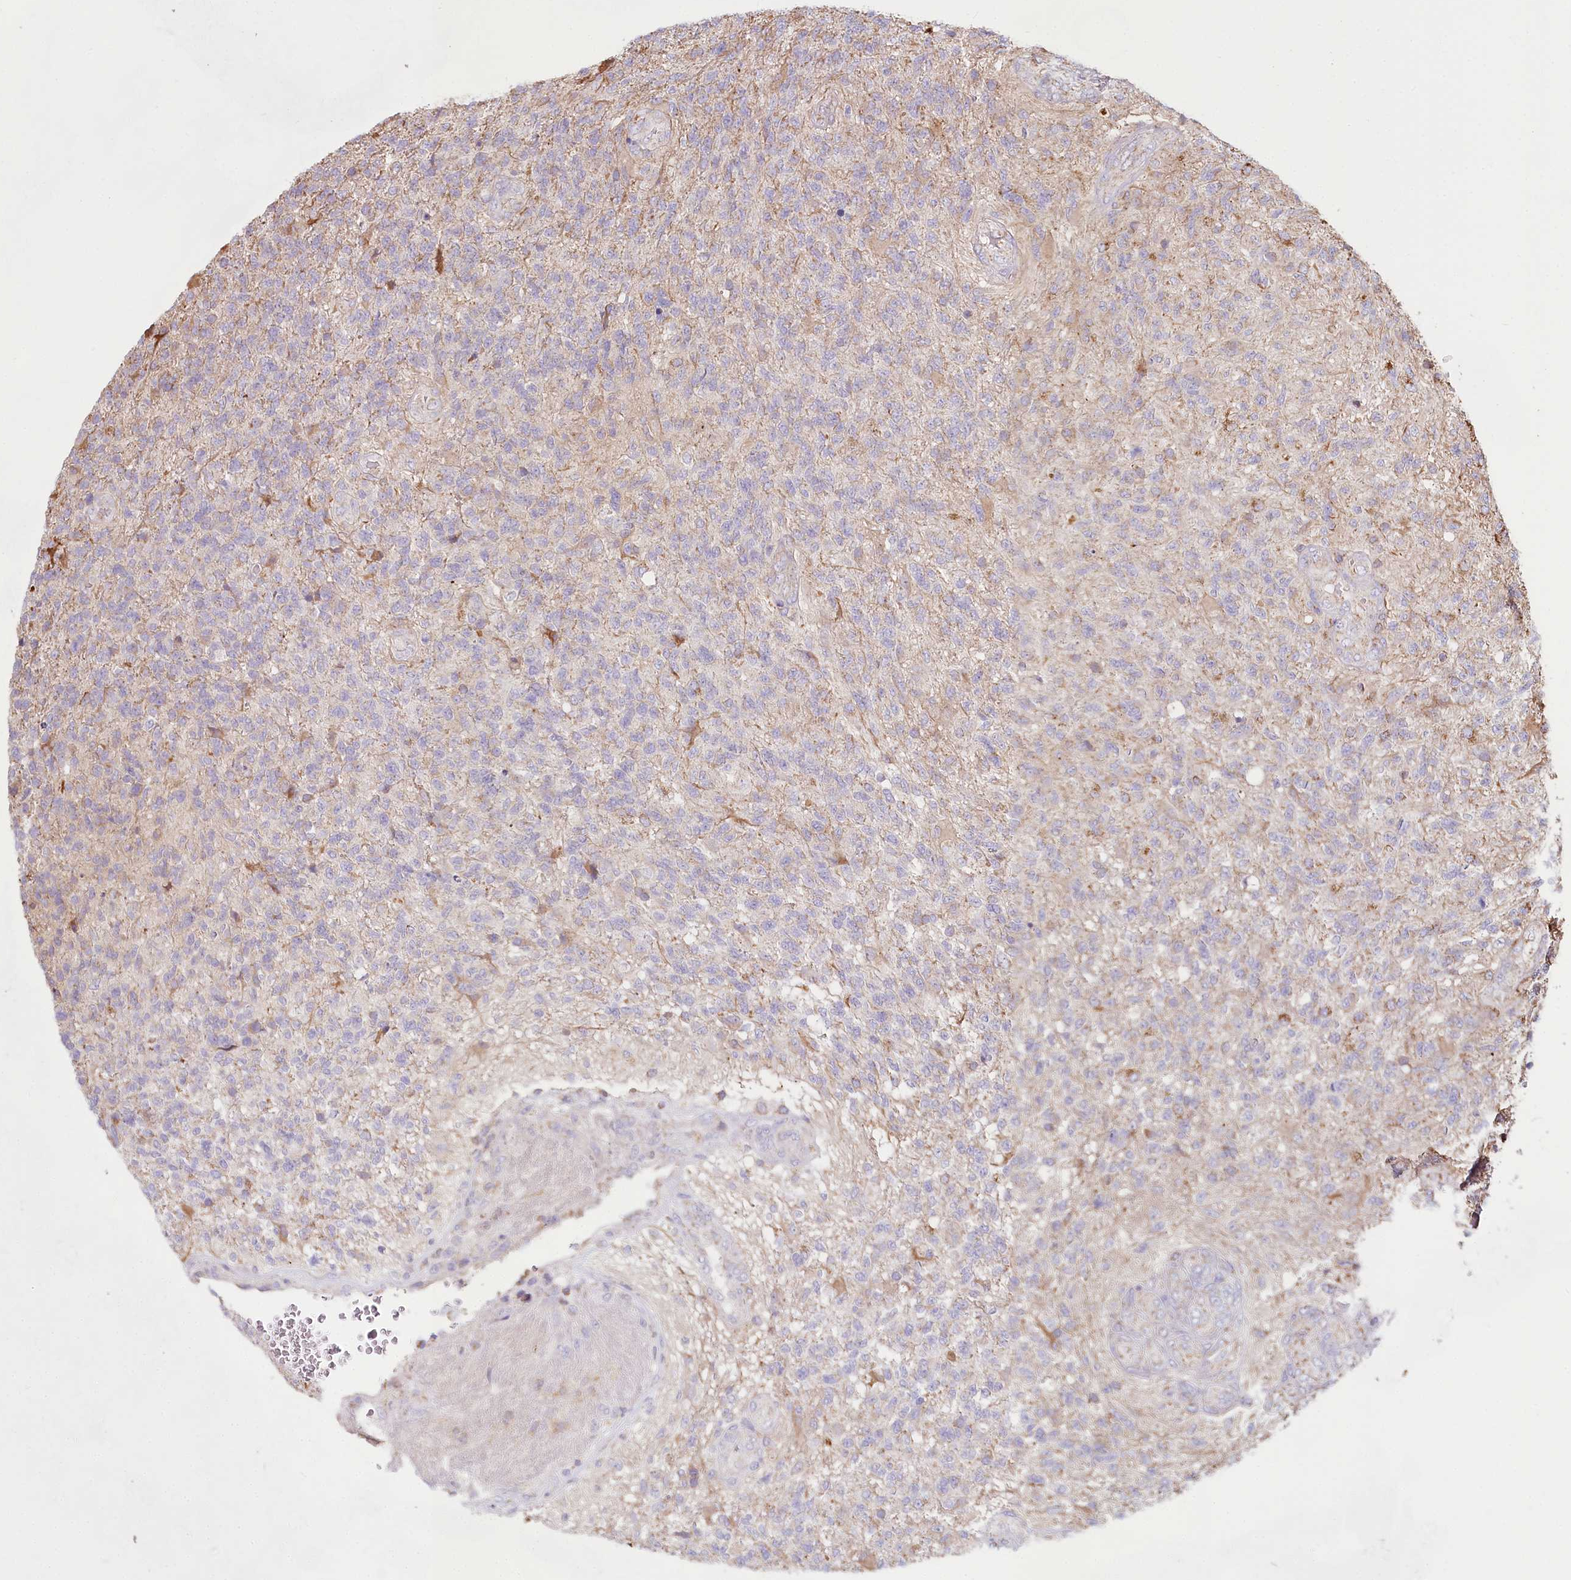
{"staining": {"intensity": "negative", "quantity": "none", "location": "none"}, "tissue": "glioma", "cell_type": "Tumor cells", "image_type": "cancer", "snomed": [{"axis": "morphology", "description": "Glioma, malignant, High grade"}, {"axis": "topography", "description": "Brain"}], "caption": "Micrograph shows no significant protein positivity in tumor cells of glioma.", "gene": "TASOR2", "patient": {"sex": "male", "age": 56}}